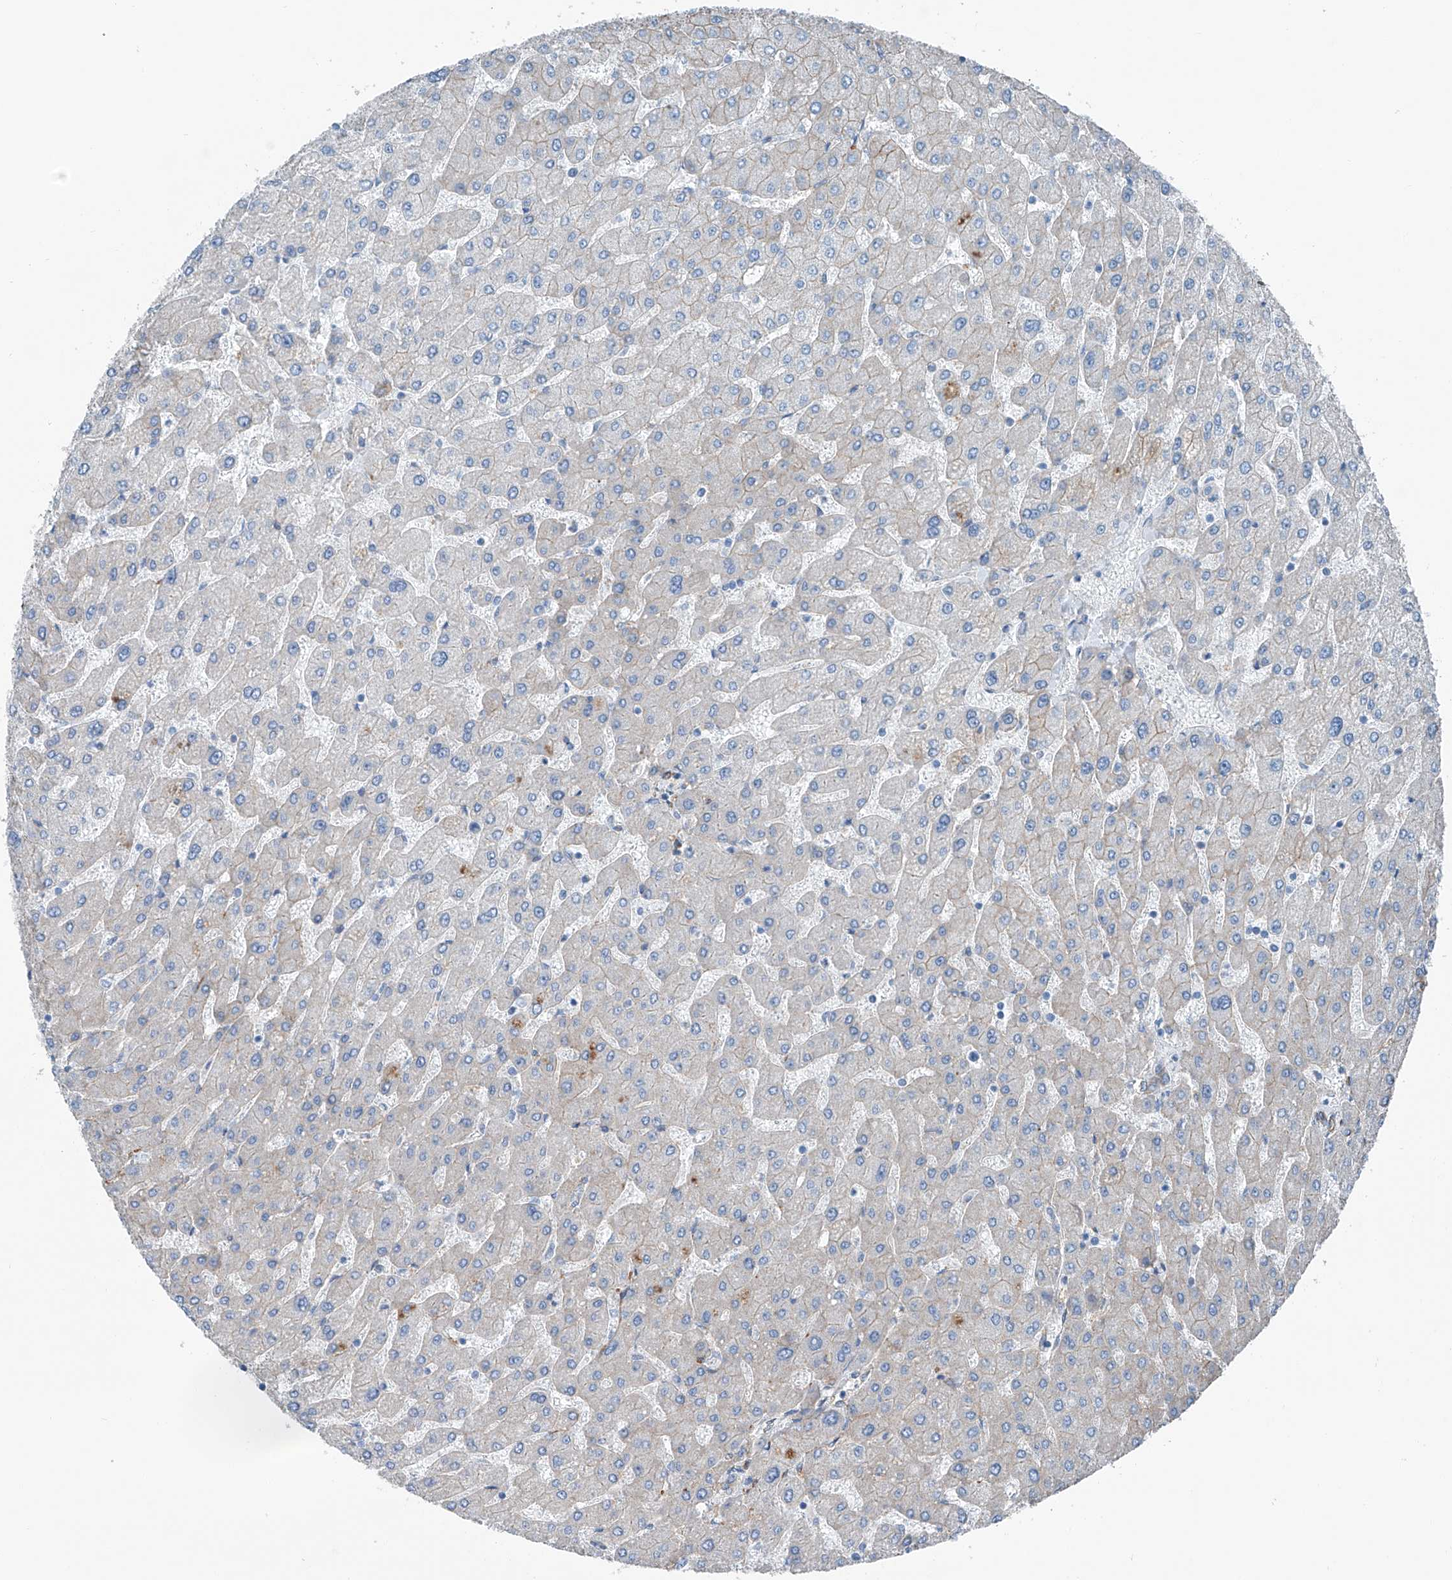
{"staining": {"intensity": "moderate", "quantity": "25%-75%", "location": "cytoplasmic/membranous"}, "tissue": "liver", "cell_type": "Cholangiocytes", "image_type": "normal", "snomed": [{"axis": "morphology", "description": "Normal tissue, NOS"}, {"axis": "topography", "description": "Liver"}], "caption": "Protein staining of unremarkable liver displays moderate cytoplasmic/membranous positivity in about 25%-75% of cholangiocytes. (DAB (3,3'-diaminobenzidine) IHC, brown staining for protein, blue staining for nuclei).", "gene": "THEMIS2", "patient": {"sex": "male", "age": 55}}